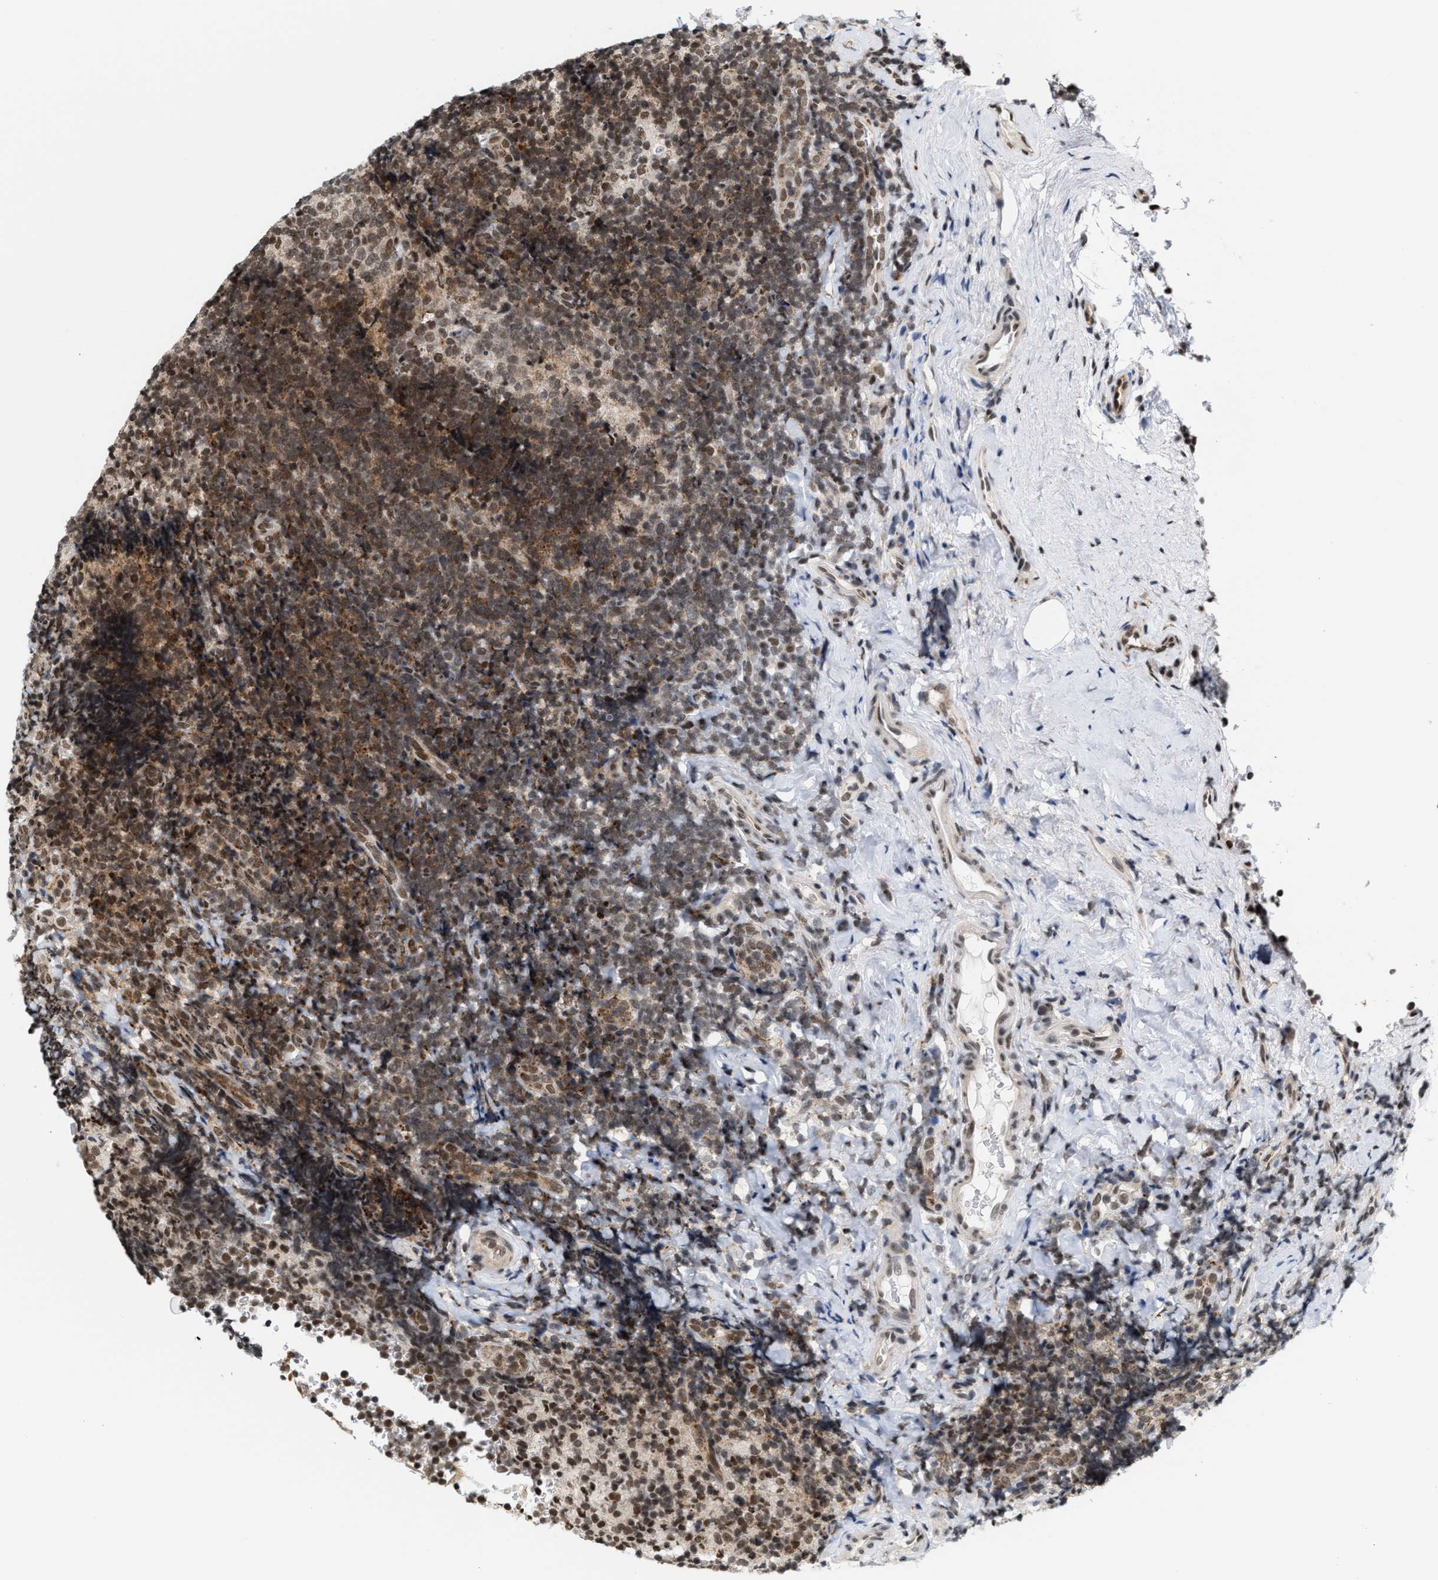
{"staining": {"intensity": "weak", "quantity": ">75%", "location": "nuclear"}, "tissue": "tonsil", "cell_type": "Germinal center cells", "image_type": "normal", "snomed": [{"axis": "morphology", "description": "Normal tissue, NOS"}, {"axis": "topography", "description": "Tonsil"}], "caption": "This image exhibits IHC staining of benign tonsil, with low weak nuclear staining in approximately >75% of germinal center cells.", "gene": "ANKRD6", "patient": {"sex": "male", "age": 37}}